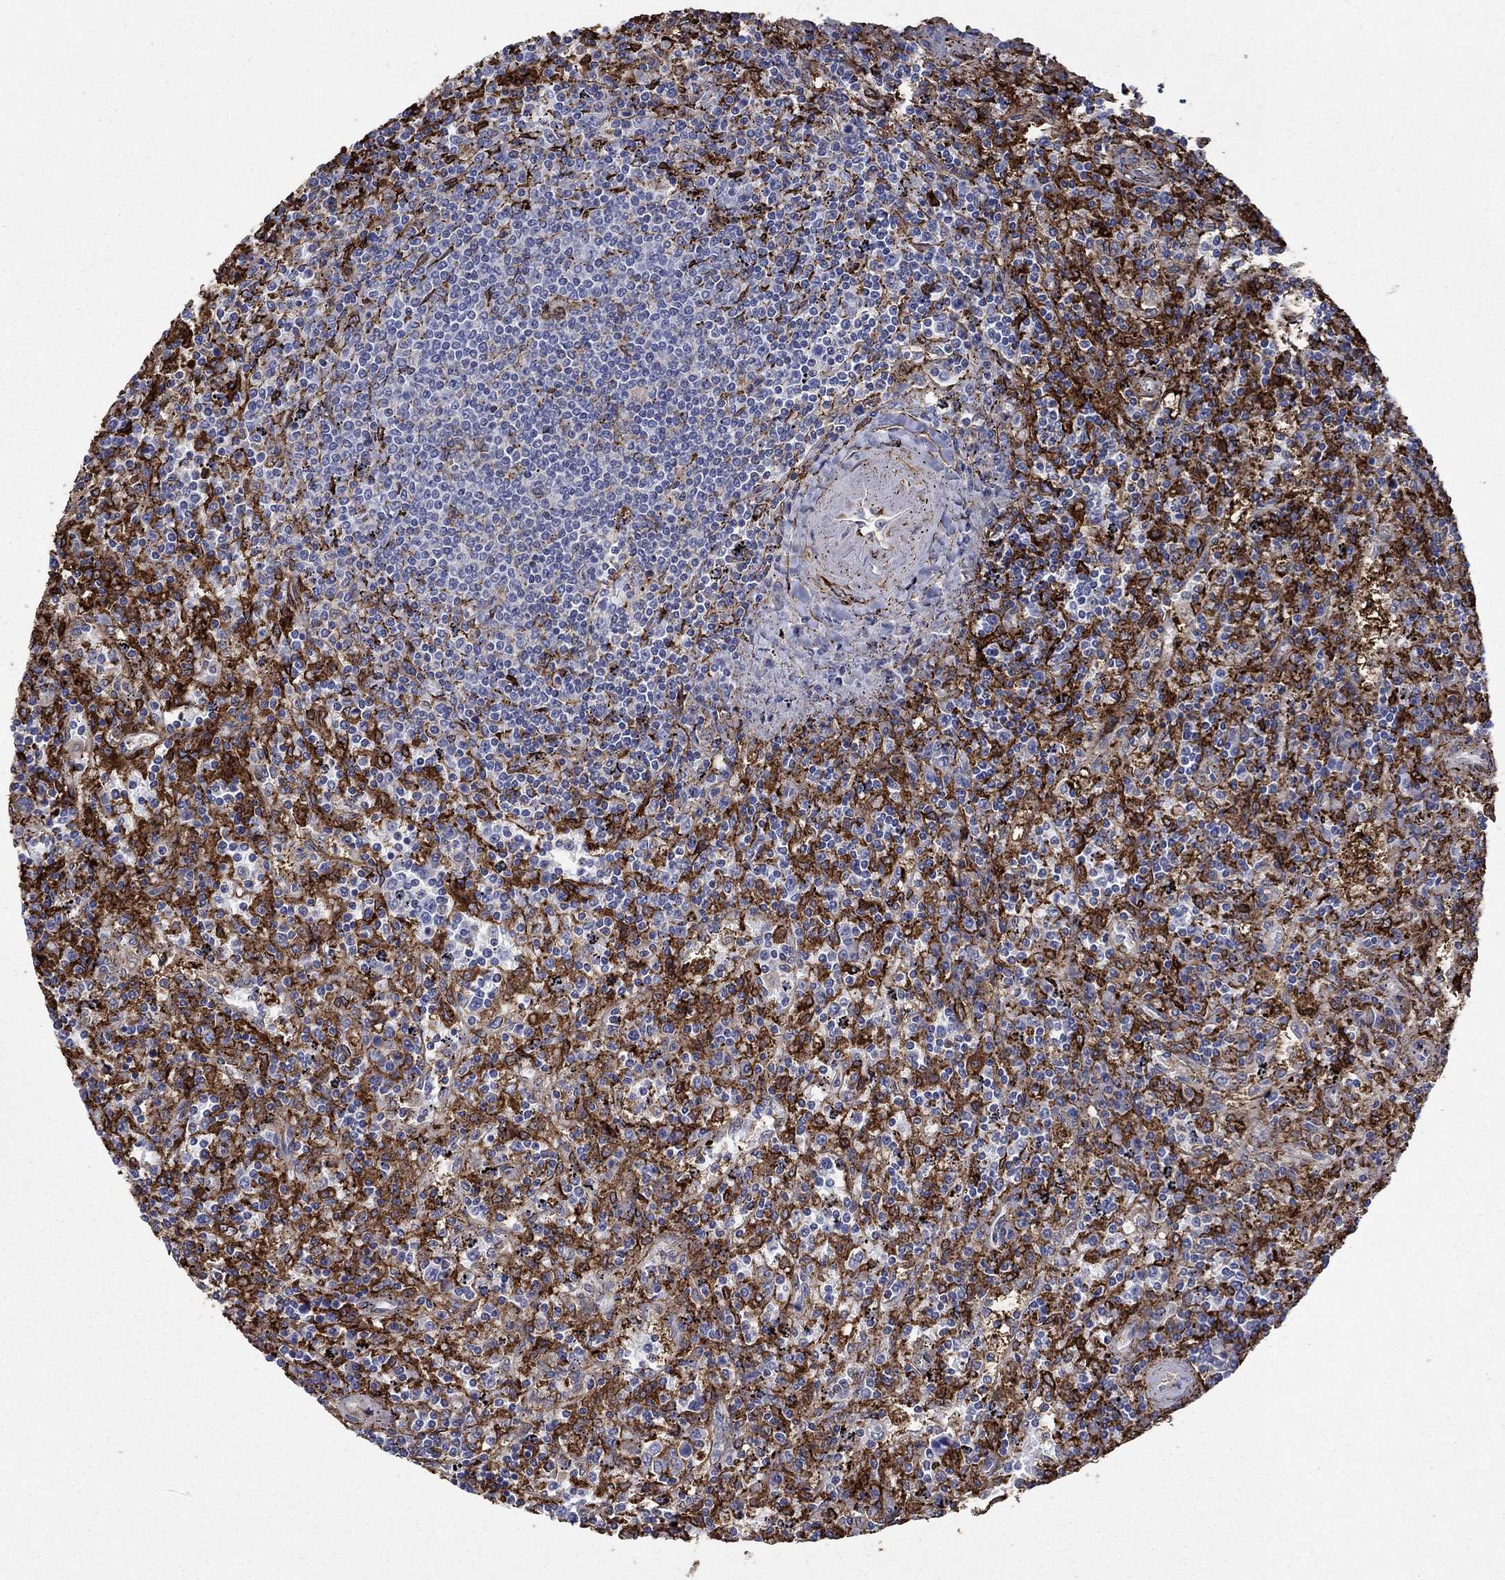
{"staining": {"intensity": "negative", "quantity": "none", "location": "none"}, "tissue": "lymphoma", "cell_type": "Tumor cells", "image_type": "cancer", "snomed": [{"axis": "morphology", "description": "Malignant lymphoma, non-Hodgkin's type, Low grade"}, {"axis": "topography", "description": "Spleen"}], "caption": "This is an immunohistochemistry histopathology image of human lymphoma. There is no positivity in tumor cells.", "gene": "PLAU", "patient": {"sex": "male", "age": 62}}